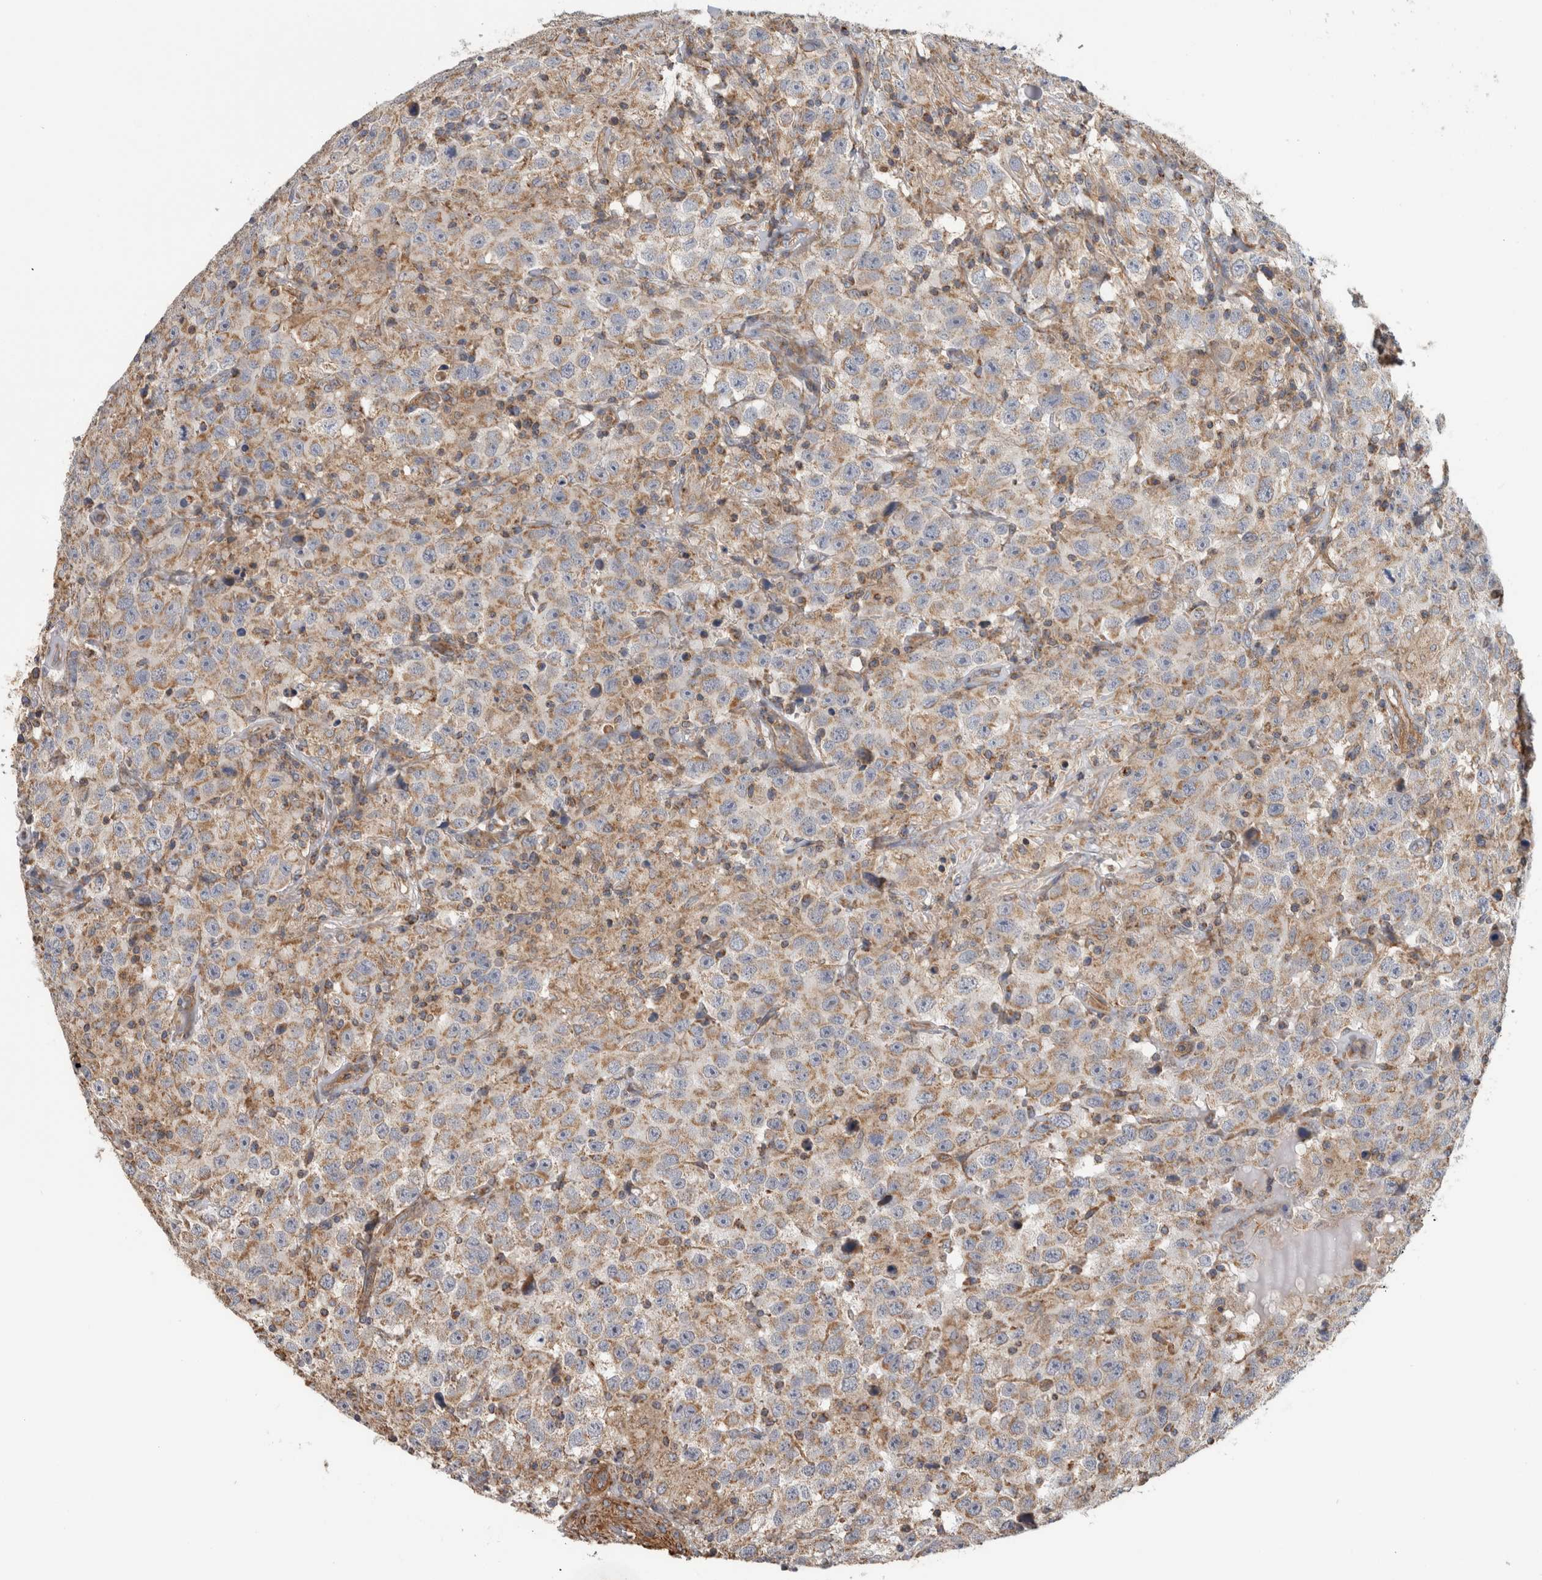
{"staining": {"intensity": "weak", "quantity": ">75%", "location": "cytoplasmic/membranous"}, "tissue": "testis cancer", "cell_type": "Tumor cells", "image_type": "cancer", "snomed": [{"axis": "morphology", "description": "Seminoma, NOS"}, {"axis": "topography", "description": "Testis"}], "caption": "A micrograph showing weak cytoplasmic/membranous expression in approximately >75% of tumor cells in testis cancer, as visualized by brown immunohistochemical staining.", "gene": "SFXN2", "patient": {"sex": "male", "age": 41}}